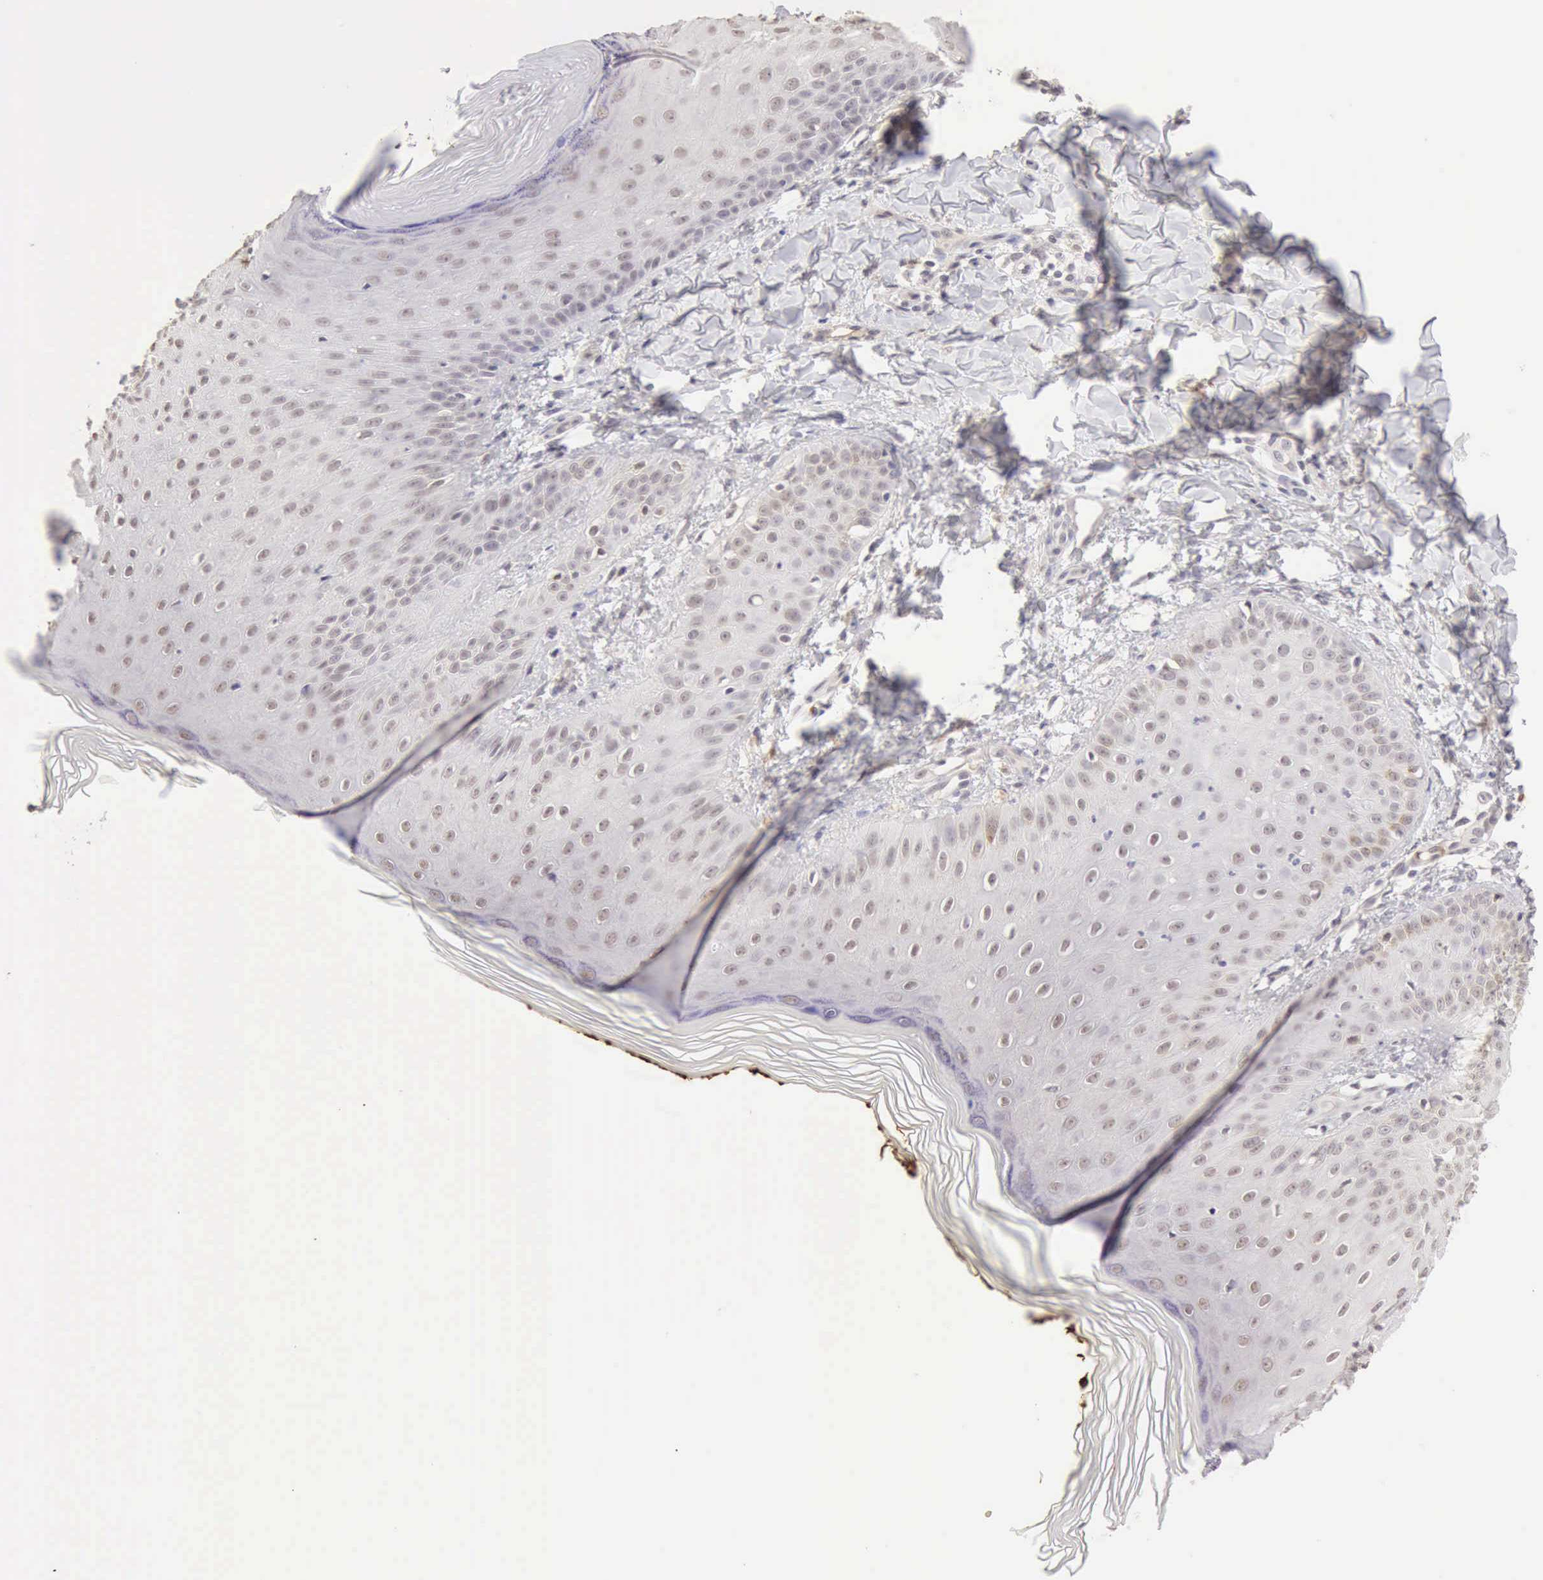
{"staining": {"intensity": "weak", "quantity": "<25%", "location": "nuclear"}, "tissue": "skin", "cell_type": "Epidermal cells", "image_type": "normal", "snomed": [{"axis": "morphology", "description": "Normal tissue, NOS"}, {"axis": "morphology", "description": "Inflammation, NOS"}, {"axis": "topography", "description": "Soft tissue"}, {"axis": "topography", "description": "Anal"}], "caption": "Immunohistochemical staining of unremarkable skin reveals no significant staining in epidermal cells. (DAB (3,3'-diaminobenzidine) IHC, high magnification).", "gene": "CFI", "patient": {"sex": "female", "age": 15}}